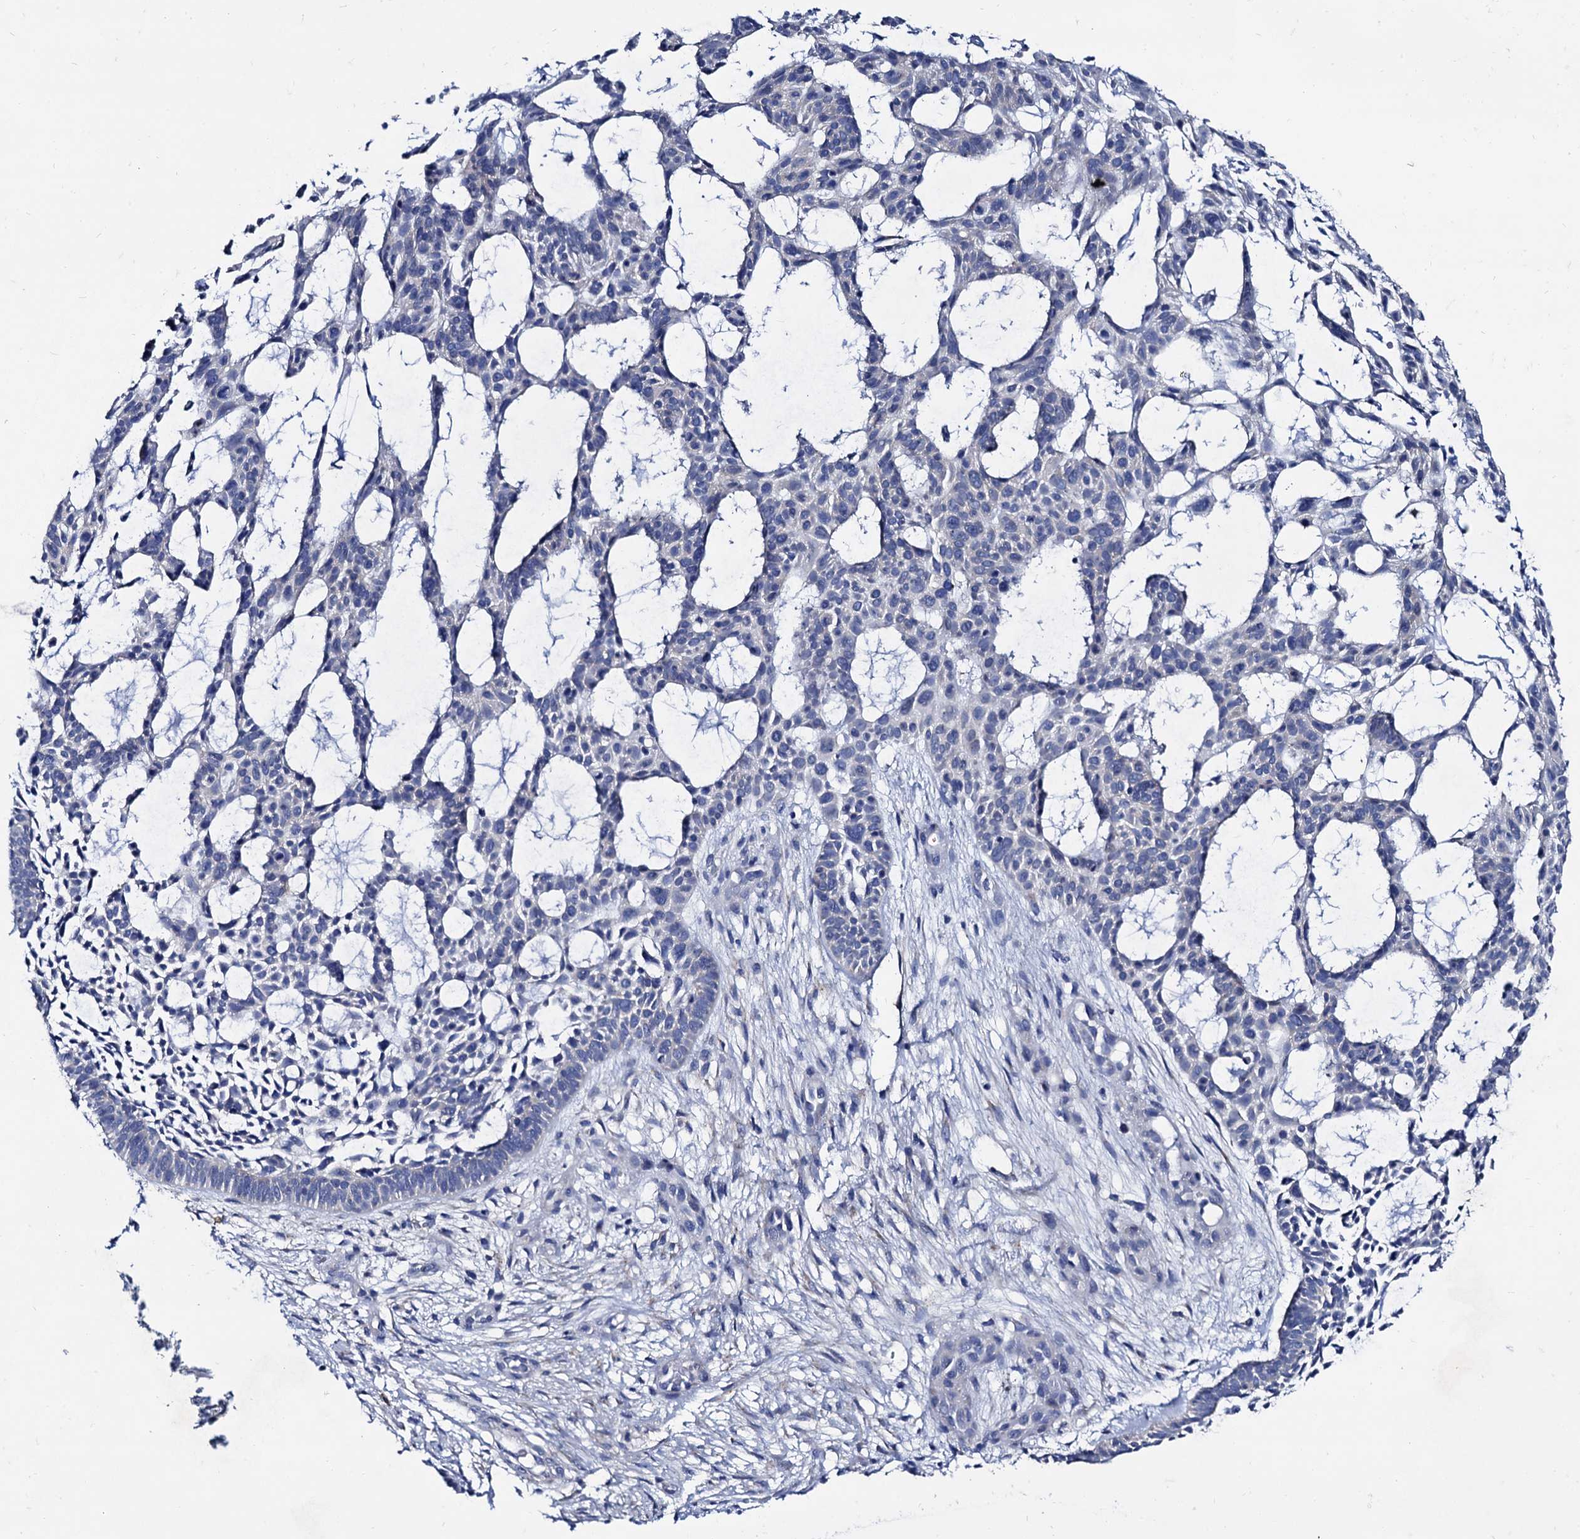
{"staining": {"intensity": "negative", "quantity": "none", "location": "none"}, "tissue": "skin cancer", "cell_type": "Tumor cells", "image_type": "cancer", "snomed": [{"axis": "morphology", "description": "Basal cell carcinoma"}, {"axis": "topography", "description": "Skin"}], "caption": "An immunohistochemistry image of basal cell carcinoma (skin) is shown. There is no staining in tumor cells of basal cell carcinoma (skin). Nuclei are stained in blue.", "gene": "FOXR2", "patient": {"sex": "male", "age": 89}}